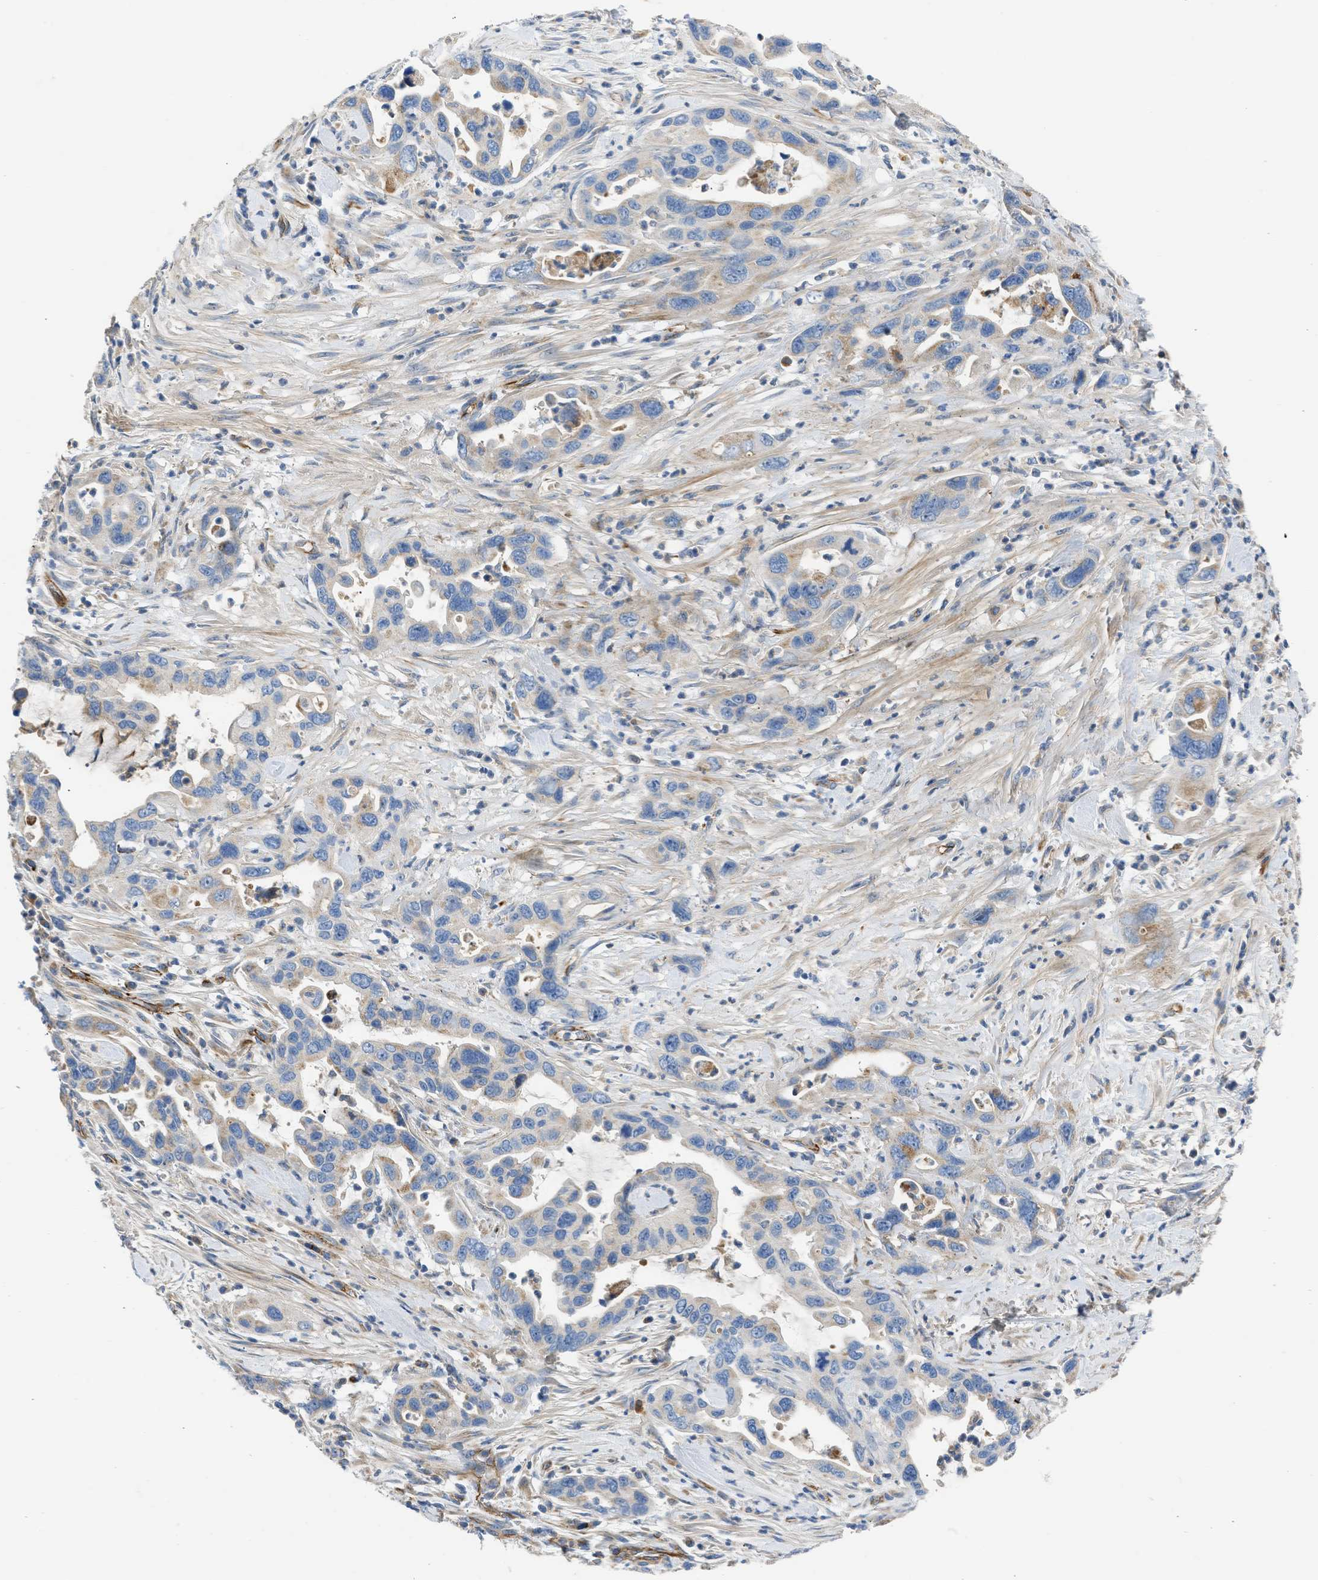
{"staining": {"intensity": "weak", "quantity": "<25%", "location": "cytoplasmic/membranous"}, "tissue": "pancreatic cancer", "cell_type": "Tumor cells", "image_type": "cancer", "snomed": [{"axis": "morphology", "description": "Adenocarcinoma, NOS"}, {"axis": "topography", "description": "Pancreas"}], "caption": "This is an immunohistochemistry (IHC) photomicrograph of human pancreatic cancer. There is no positivity in tumor cells.", "gene": "ULK4", "patient": {"sex": "female", "age": 70}}